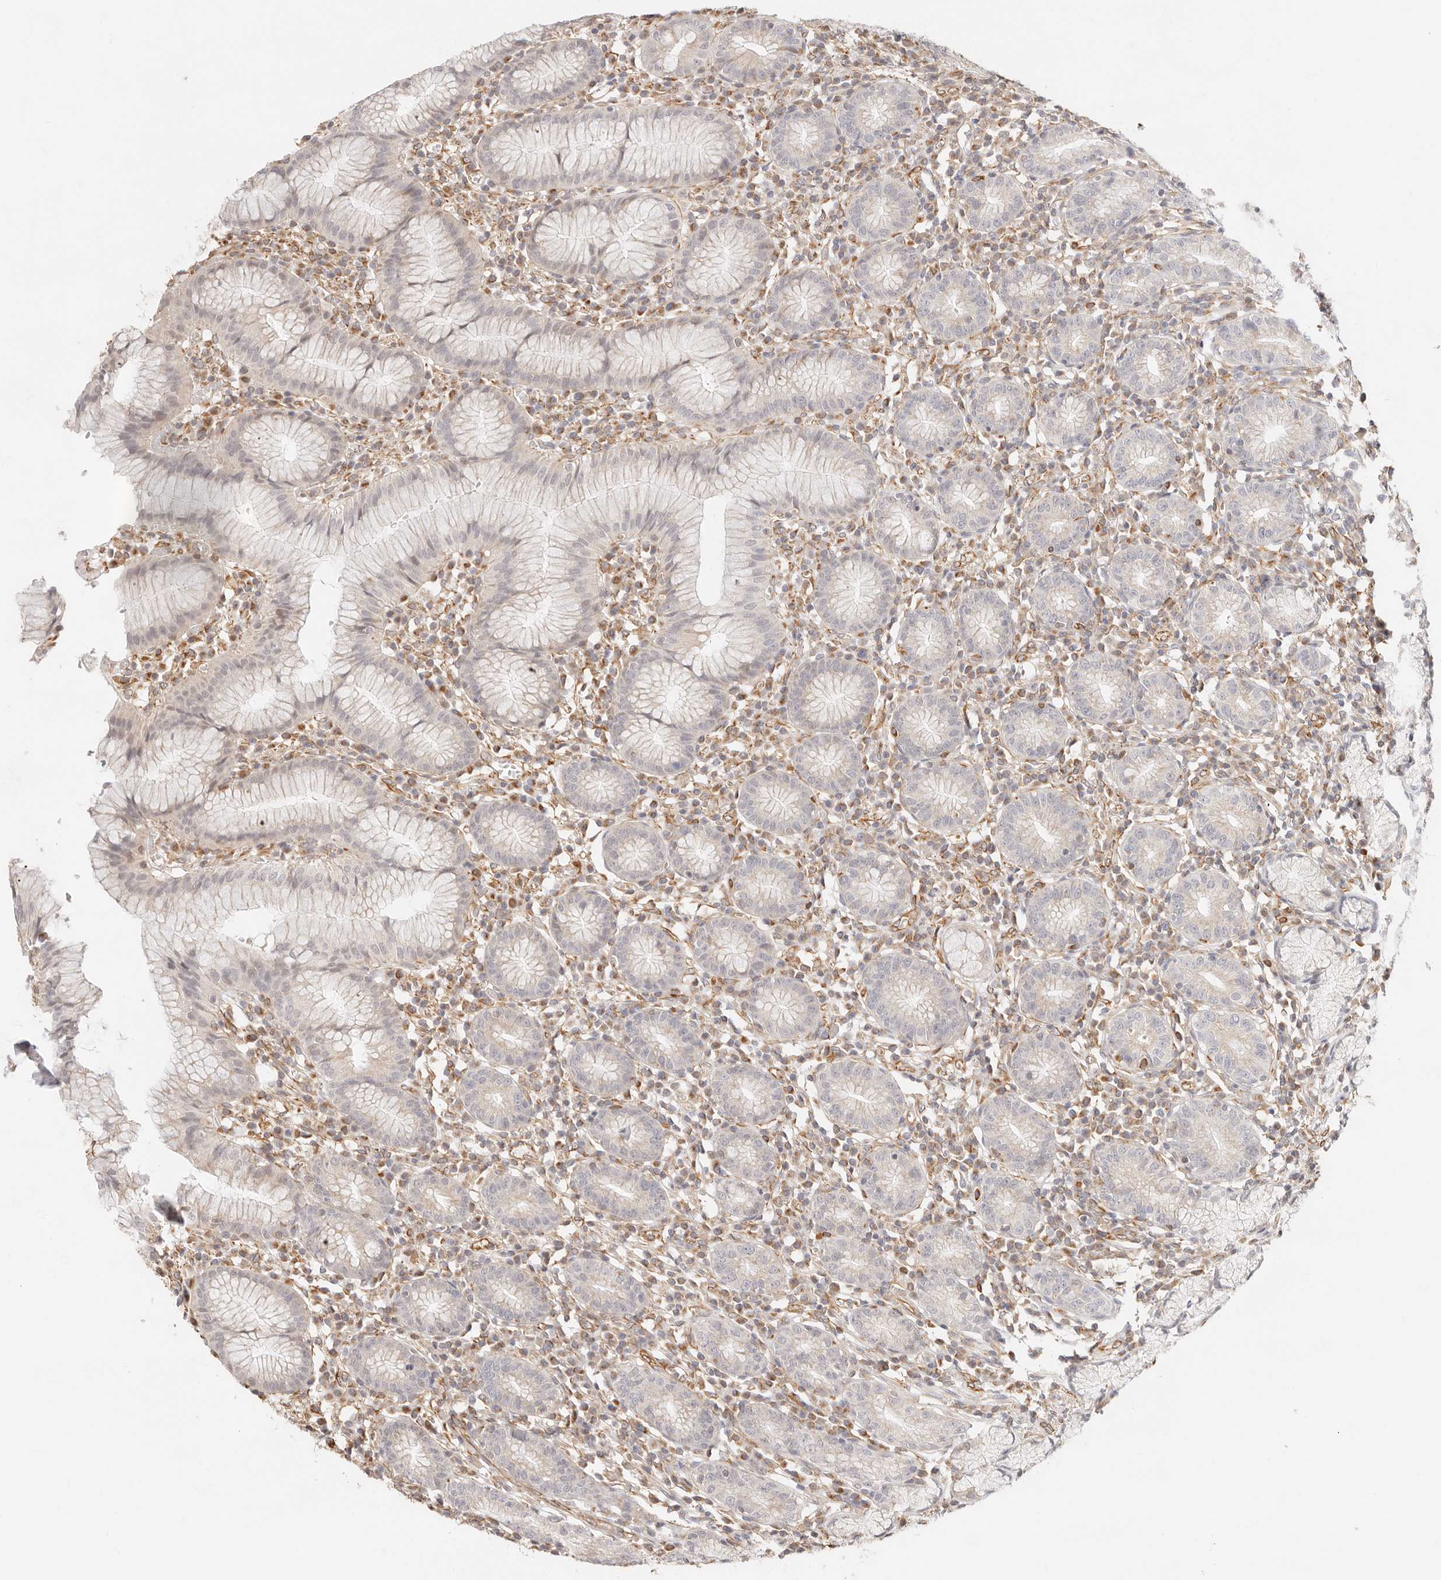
{"staining": {"intensity": "moderate", "quantity": "25%-75%", "location": "cytoplasmic/membranous"}, "tissue": "stomach", "cell_type": "Glandular cells", "image_type": "normal", "snomed": [{"axis": "morphology", "description": "Normal tissue, NOS"}, {"axis": "topography", "description": "Stomach"}], "caption": "Protein expression by immunohistochemistry (IHC) displays moderate cytoplasmic/membranous staining in about 25%-75% of glandular cells in normal stomach.", "gene": "ZC3H11A", "patient": {"sex": "male", "age": 55}}